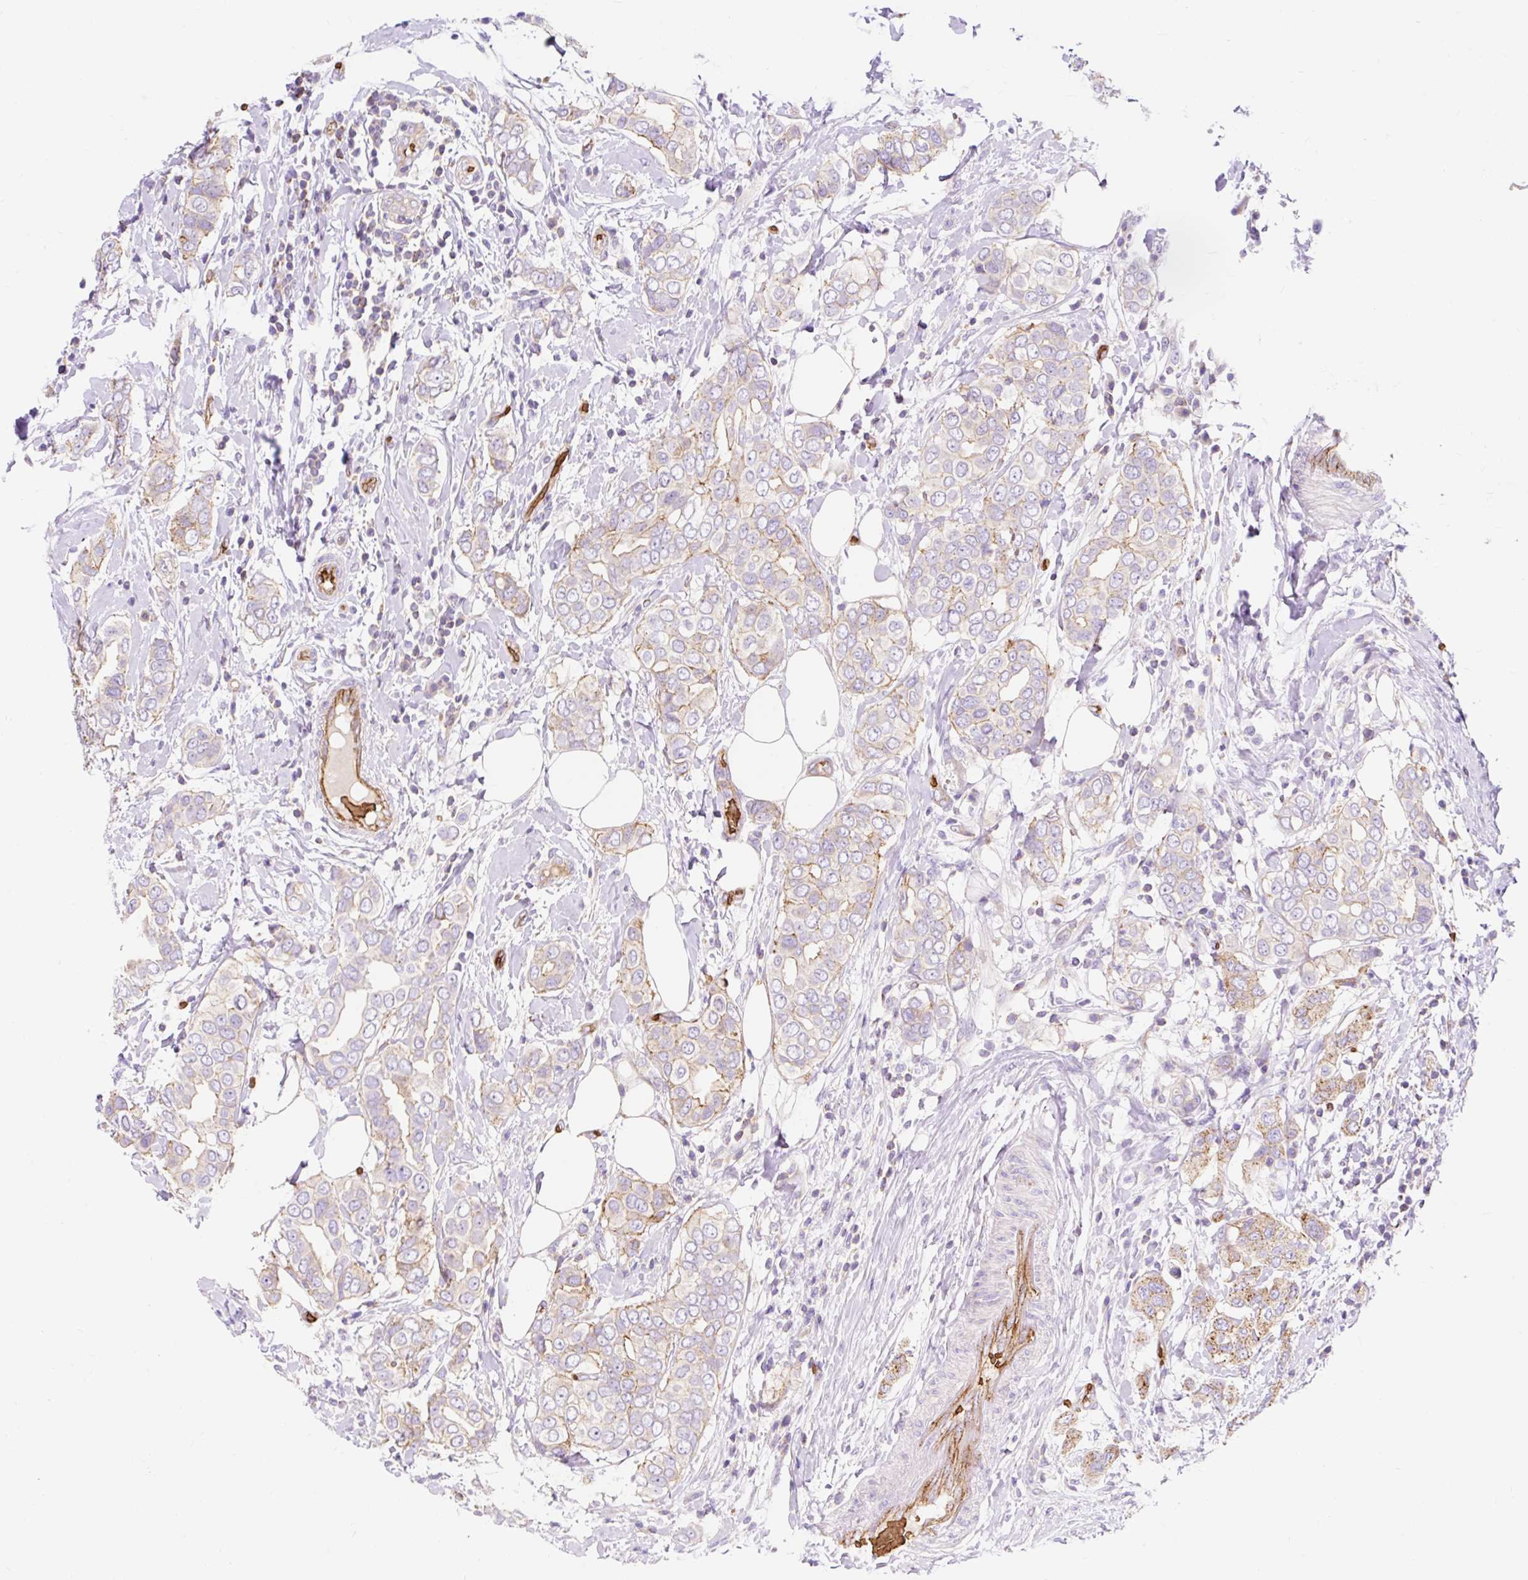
{"staining": {"intensity": "moderate", "quantity": "<25%", "location": "cytoplasmic/membranous"}, "tissue": "breast cancer", "cell_type": "Tumor cells", "image_type": "cancer", "snomed": [{"axis": "morphology", "description": "Lobular carcinoma"}, {"axis": "topography", "description": "Breast"}], "caption": "Immunohistochemistry image of human breast cancer (lobular carcinoma) stained for a protein (brown), which reveals low levels of moderate cytoplasmic/membranous positivity in approximately <25% of tumor cells.", "gene": "HIP1R", "patient": {"sex": "female", "age": 51}}